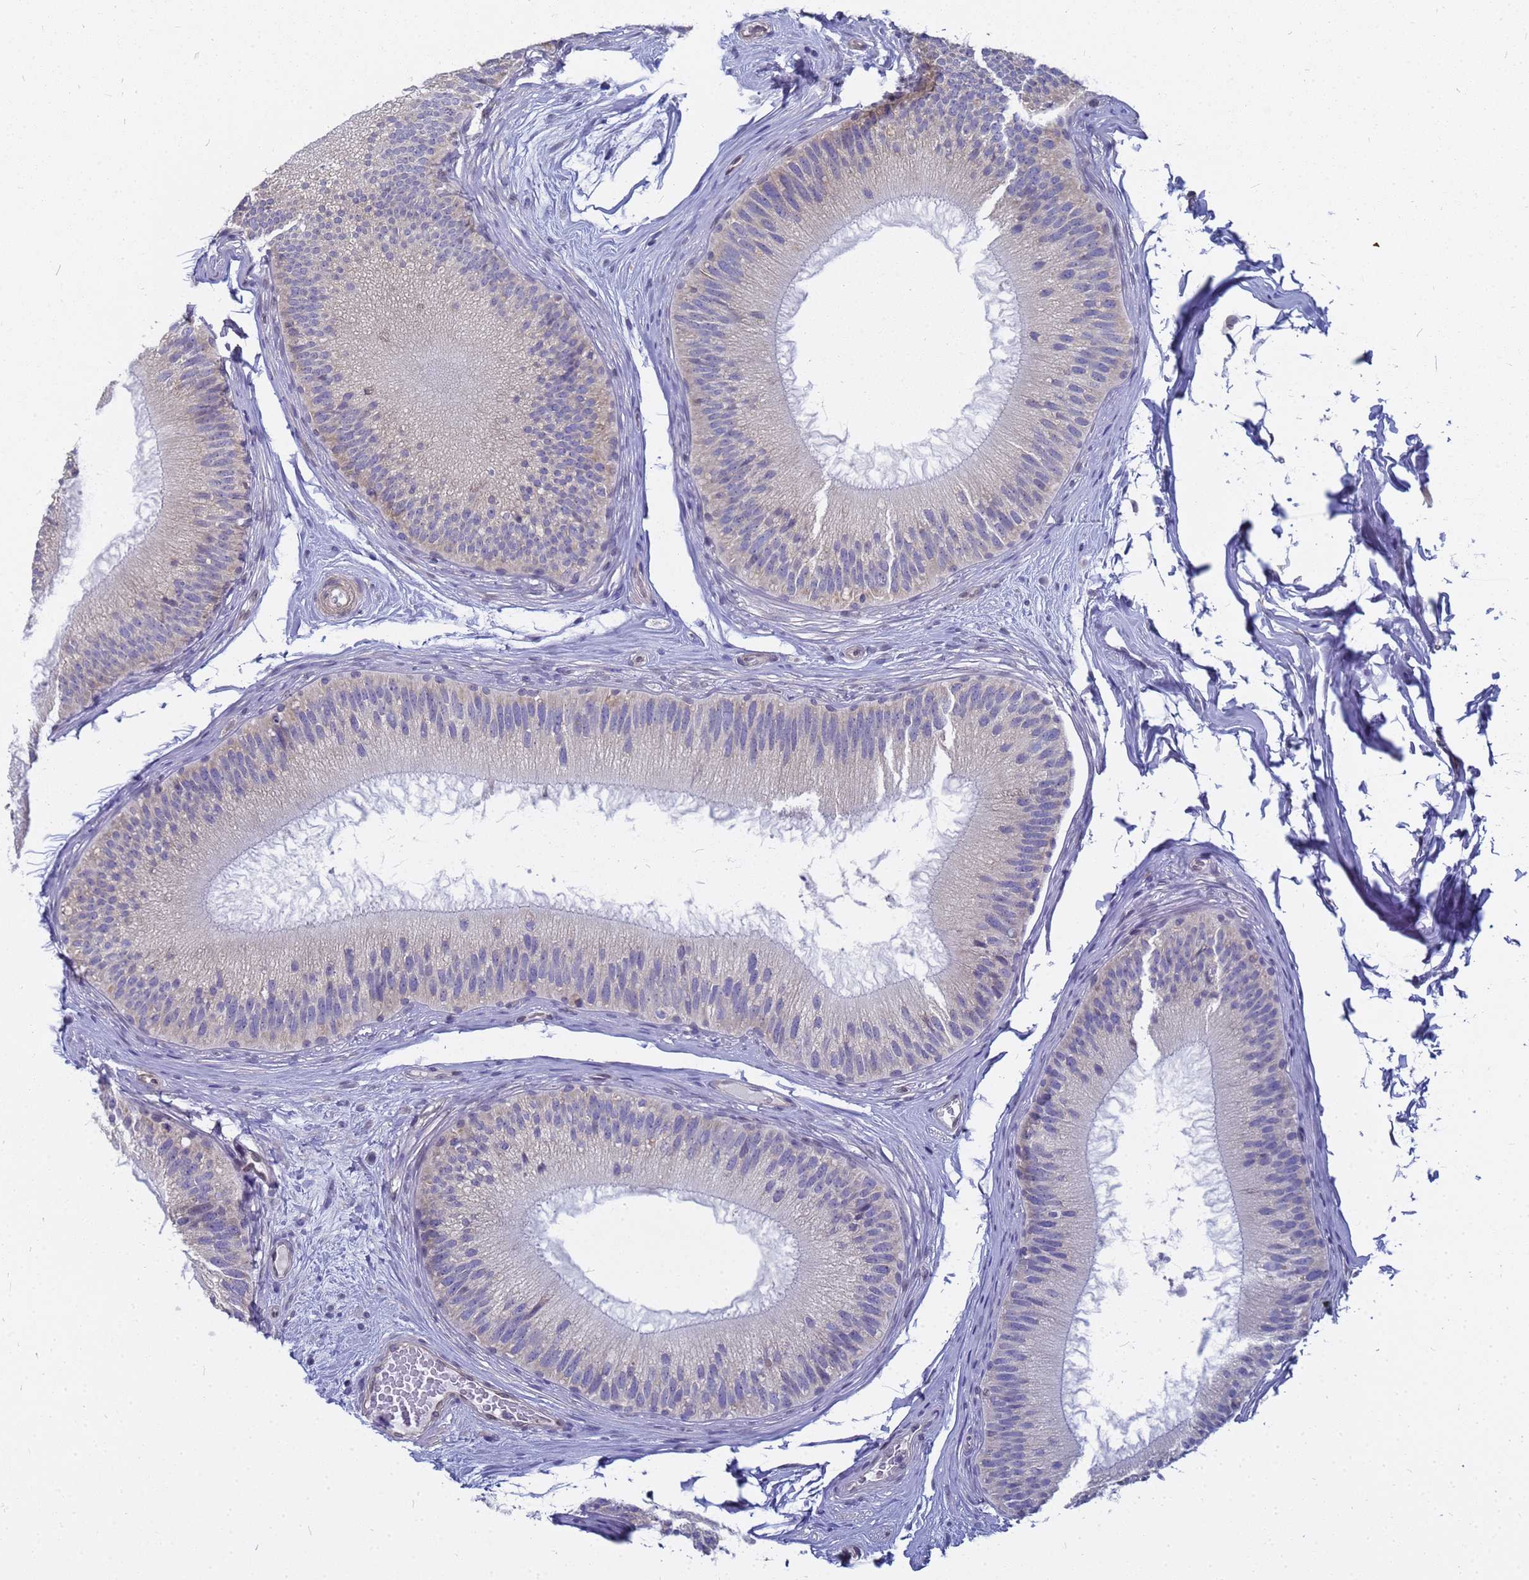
{"staining": {"intensity": "negative", "quantity": "none", "location": "none"}, "tissue": "epididymis", "cell_type": "Glandular cells", "image_type": "normal", "snomed": [{"axis": "morphology", "description": "Normal tissue, NOS"}, {"axis": "topography", "description": "Epididymis"}], "caption": "This is a image of immunohistochemistry (IHC) staining of benign epididymis, which shows no positivity in glandular cells.", "gene": "FAM166B", "patient": {"sex": "male", "age": 45}}